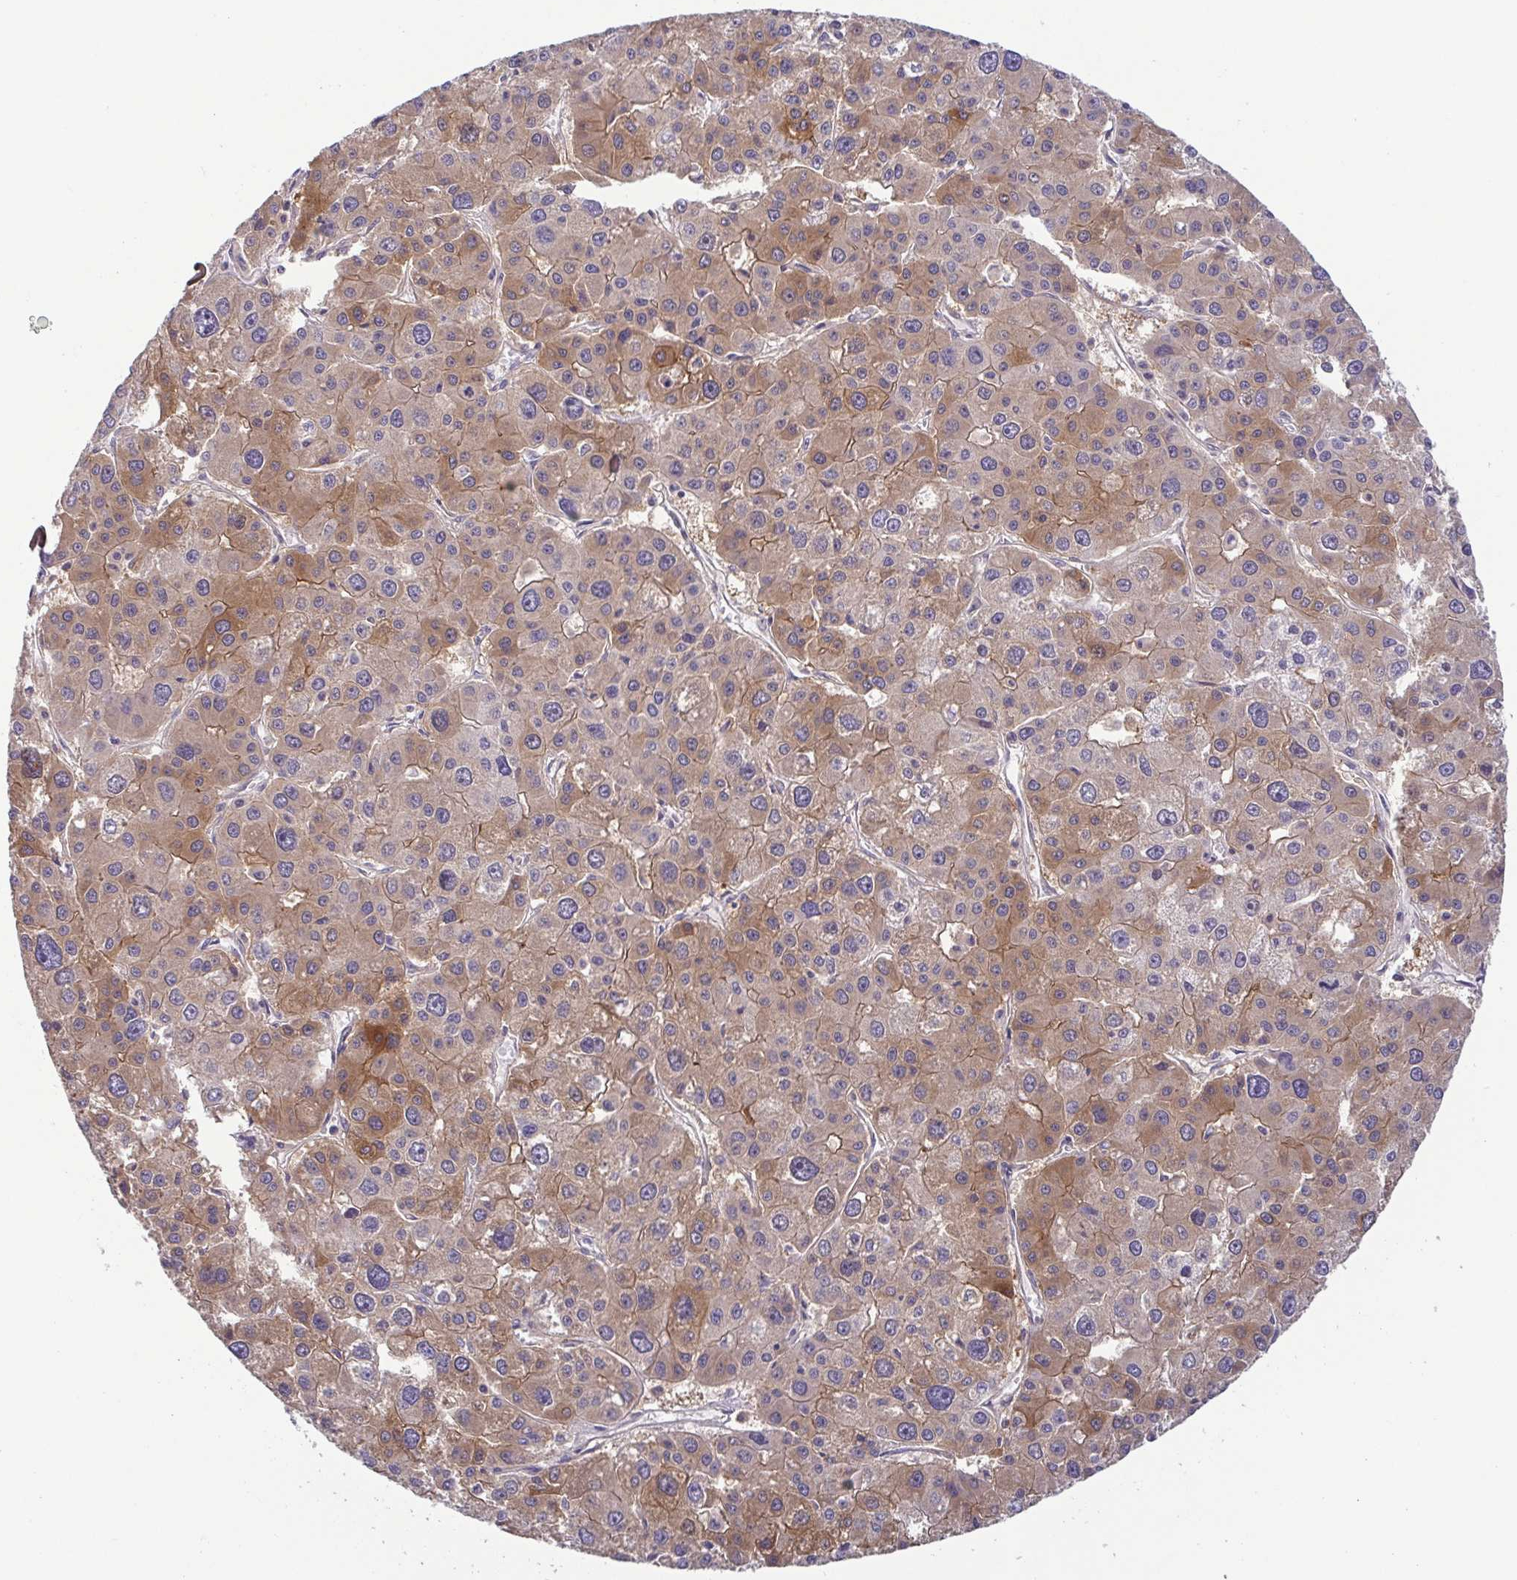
{"staining": {"intensity": "moderate", "quantity": ">75%", "location": "cytoplasmic/membranous"}, "tissue": "liver cancer", "cell_type": "Tumor cells", "image_type": "cancer", "snomed": [{"axis": "morphology", "description": "Carcinoma, Hepatocellular, NOS"}, {"axis": "topography", "description": "Liver"}], "caption": "Immunohistochemical staining of human hepatocellular carcinoma (liver) shows medium levels of moderate cytoplasmic/membranous protein positivity in approximately >75% of tumor cells. The staining is performed using DAB brown chromogen to label protein expression. The nuclei are counter-stained blue using hematoxylin.", "gene": "LMF2", "patient": {"sex": "male", "age": 73}}